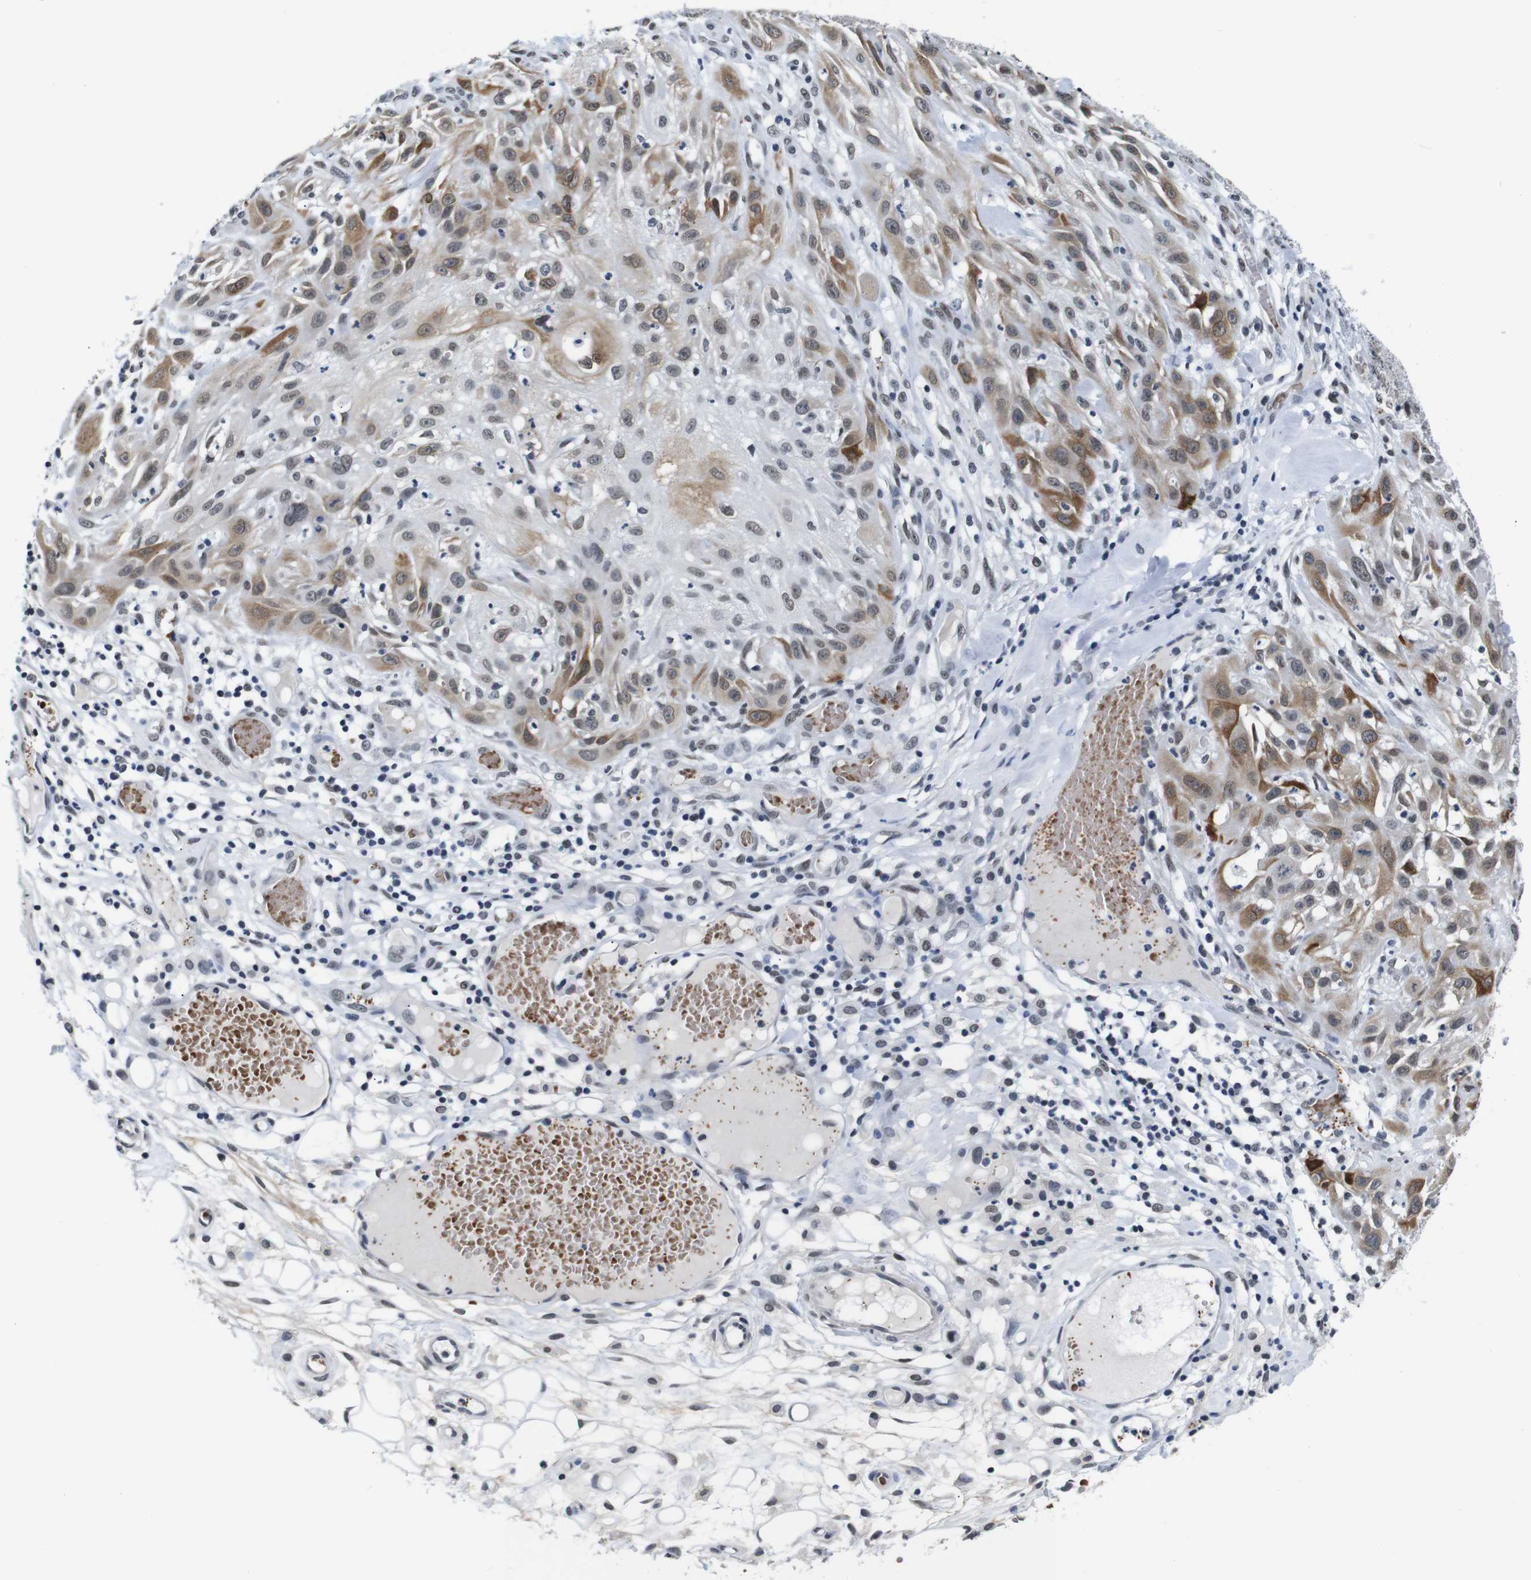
{"staining": {"intensity": "moderate", "quantity": "25%-75%", "location": "cytoplasmic/membranous,nuclear"}, "tissue": "skin cancer", "cell_type": "Tumor cells", "image_type": "cancer", "snomed": [{"axis": "morphology", "description": "Squamous cell carcinoma, NOS"}, {"axis": "topography", "description": "Skin"}], "caption": "DAB (3,3'-diaminobenzidine) immunohistochemical staining of human squamous cell carcinoma (skin) demonstrates moderate cytoplasmic/membranous and nuclear protein positivity in about 25%-75% of tumor cells.", "gene": "ILDR2", "patient": {"sex": "male", "age": 75}}